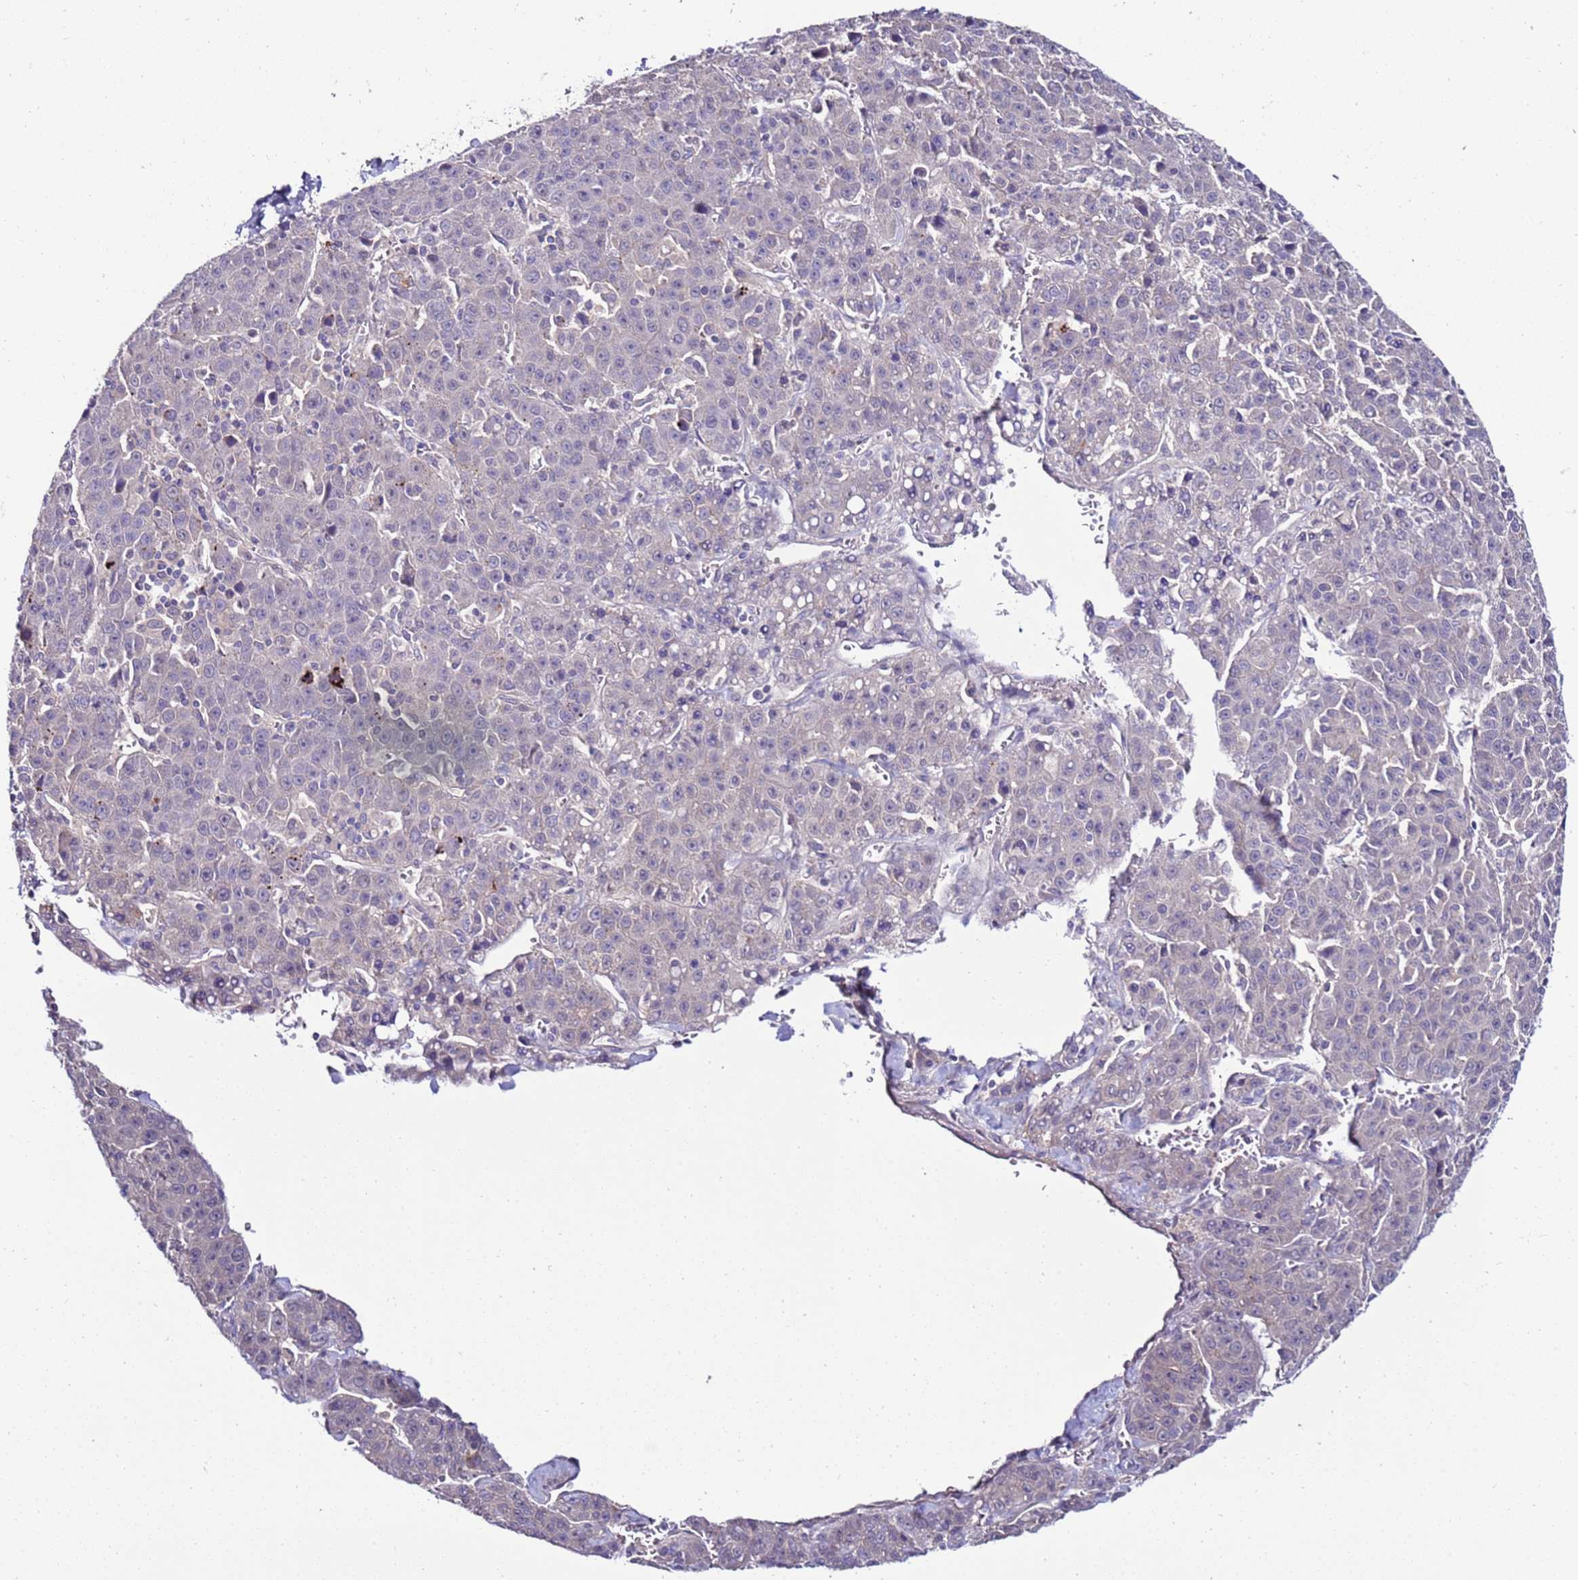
{"staining": {"intensity": "negative", "quantity": "none", "location": "none"}, "tissue": "liver cancer", "cell_type": "Tumor cells", "image_type": "cancer", "snomed": [{"axis": "morphology", "description": "Carcinoma, Hepatocellular, NOS"}, {"axis": "topography", "description": "Liver"}], "caption": "The histopathology image exhibits no staining of tumor cells in hepatocellular carcinoma (liver).", "gene": "GPN3", "patient": {"sex": "female", "age": 53}}